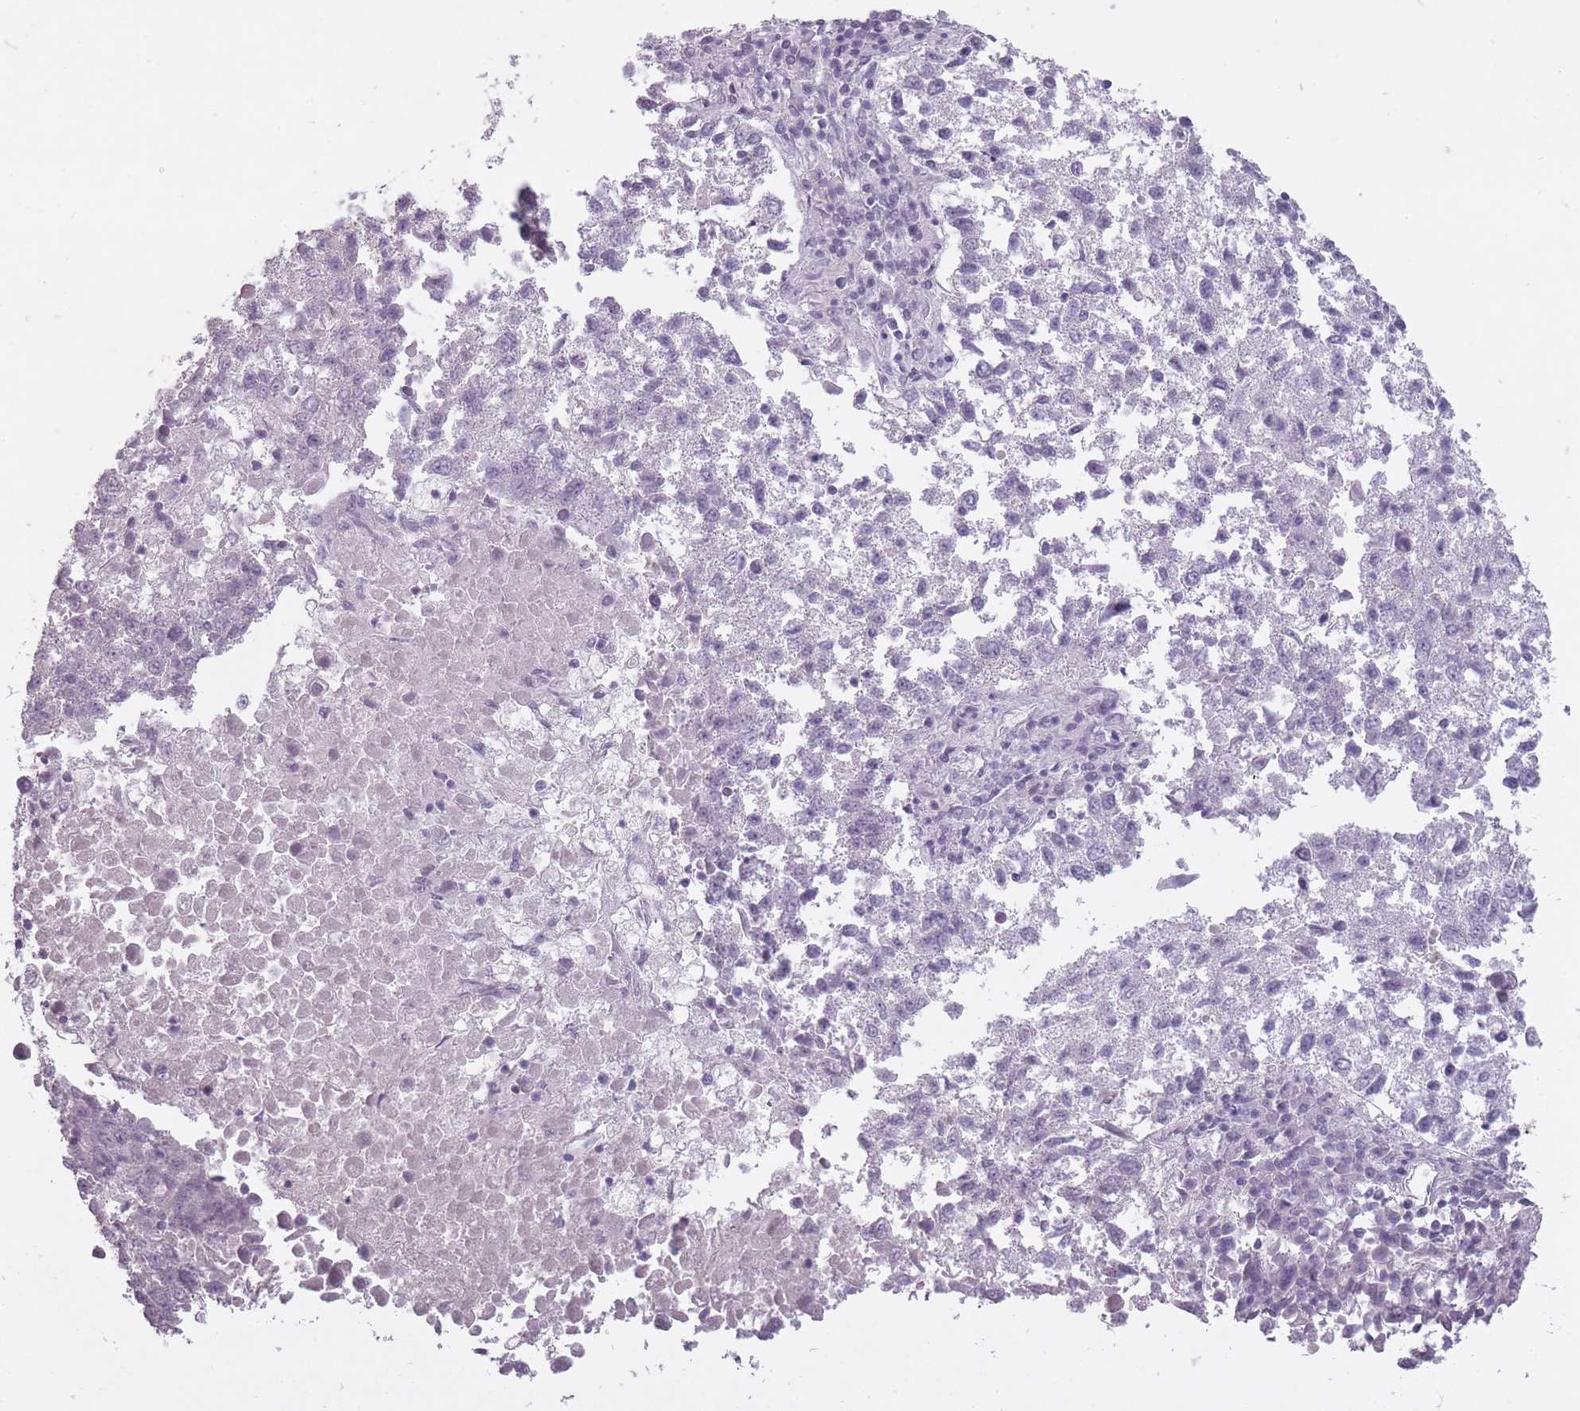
{"staining": {"intensity": "negative", "quantity": "none", "location": "none"}, "tissue": "lung cancer", "cell_type": "Tumor cells", "image_type": "cancer", "snomed": [{"axis": "morphology", "description": "Squamous cell carcinoma, NOS"}, {"axis": "topography", "description": "Lung"}], "caption": "IHC histopathology image of neoplastic tissue: lung squamous cell carcinoma stained with DAB displays no significant protein positivity in tumor cells. The staining is performed using DAB brown chromogen with nuclei counter-stained in using hematoxylin.", "gene": "RFX4", "patient": {"sex": "male", "age": 73}}